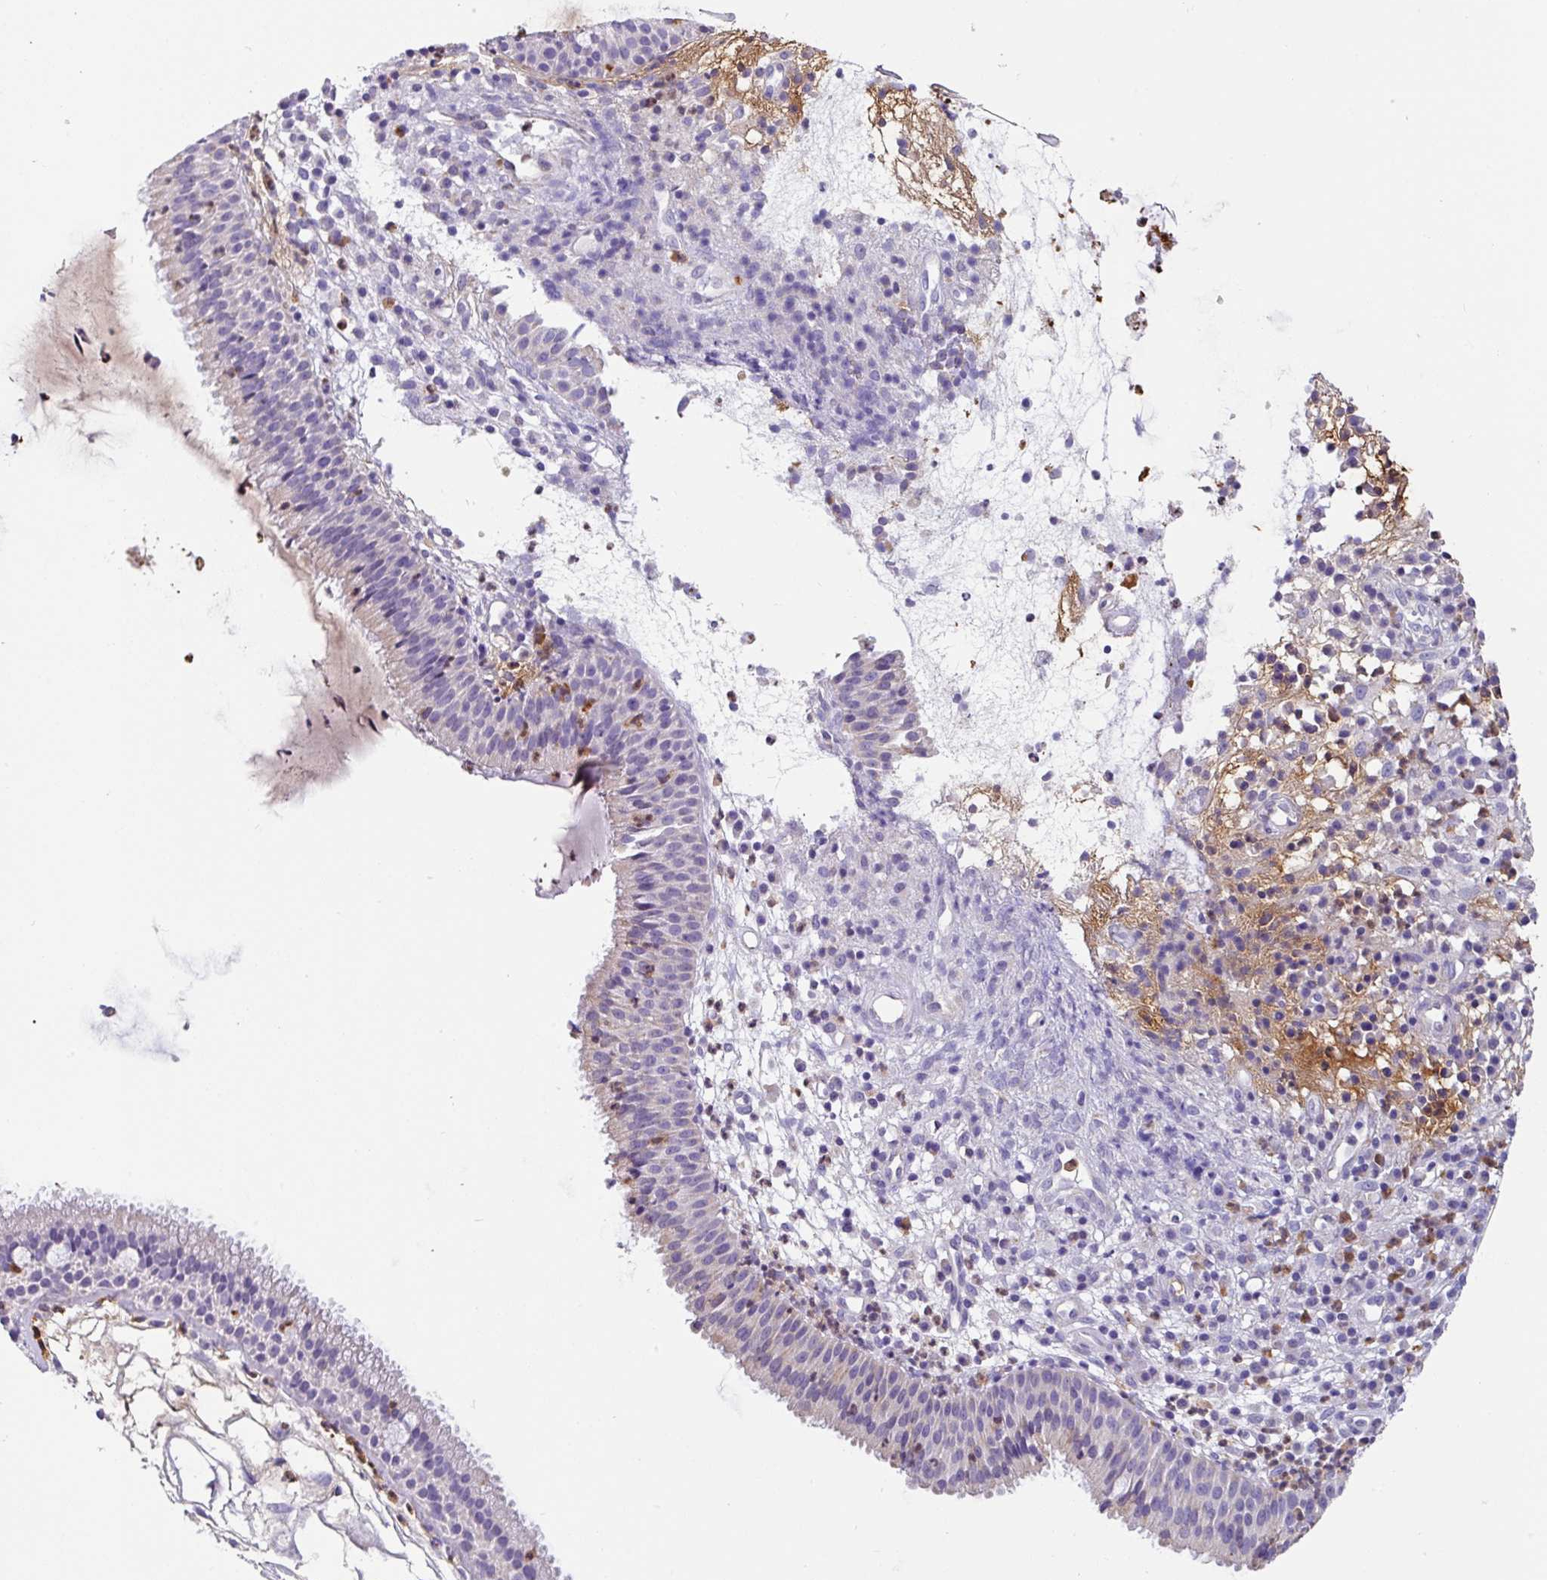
{"staining": {"intensity": "moderate", "quantity": "<25%", "location": "cytoplasmic/membranous"}, "tissue": "nasopharynx", "cell_type": "Respiratory epithelial cells", "image_type": "normal", "snomed": [{"axis": "morphology", "description": "Normal tissue, NOS"}, {"axis": "topography", "description": "Nasopharynx"}], "caption": "Immunohistochemical staining of unremarkable human nasopharynx exhibits low levels of moderate cytoplasmic/membranous expression in approximately <25% of respiratory epithelial cells. The staining was performed using DAB (3,3'-diaminobenzidine), with brown indicating positive protein expression. Nuclei are stained blue with hematoxylin.", "gene": "SH2D3C", "patient": {"sex": "male", "age": 21}}